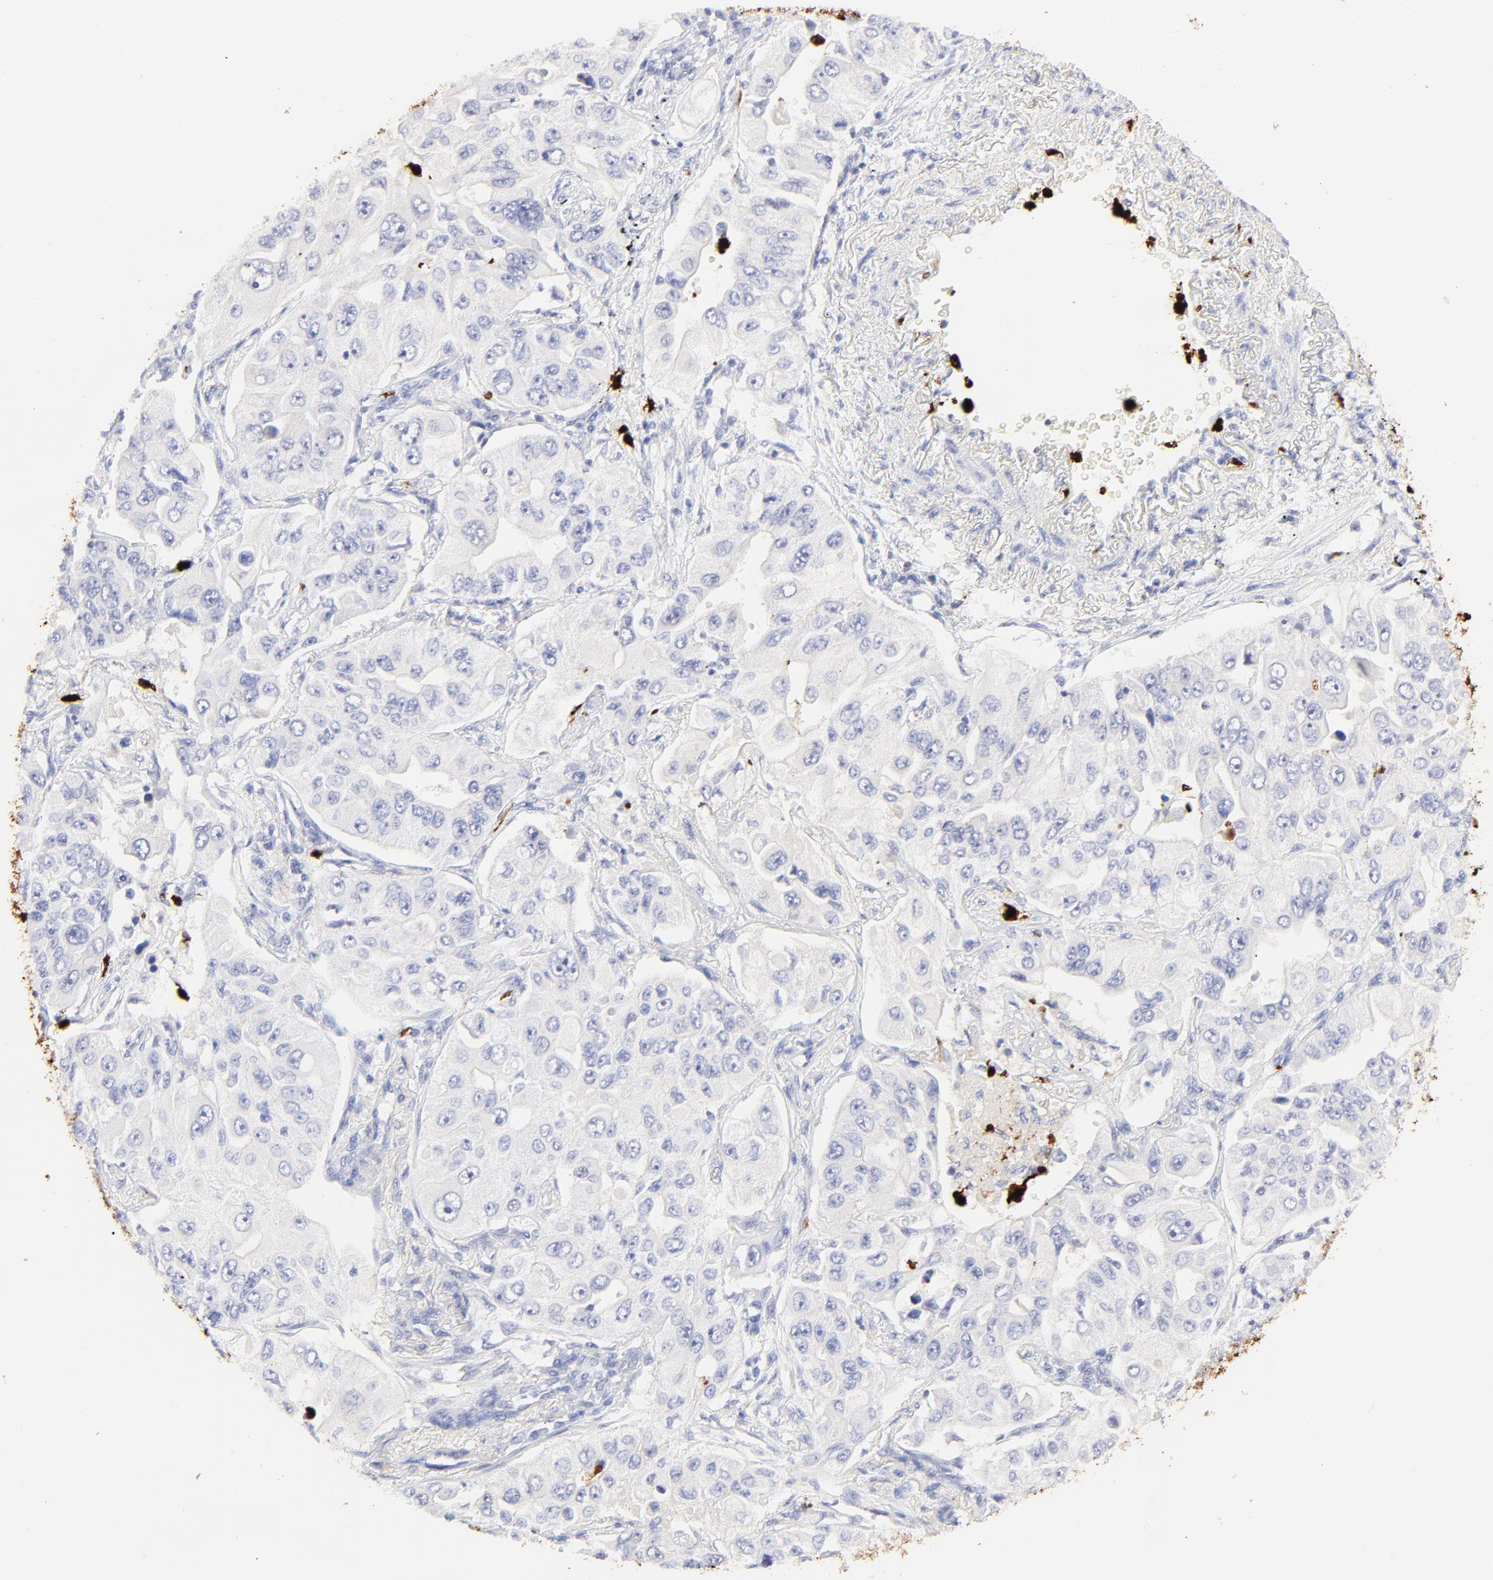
{"staining": {"intensity": "negative", "quantity": "none", "location": "none"}, "tissue": "lung cancer", "cell_type": "Tumor cells", "image_type": "cancer", "snomed": [{"axis": "morphology", "description": "Adenocarcinoma, NOS"}, {"axis": "topography", "description": "Lung"}], "caption": "Immunohistochemistry (IHC) histopathology image of neoplastic tissue: lung cancer (adenocarcinoma) stained with DAB (3,3'-diaminobenzidine) displays no significant protein expression in tumor cells.", "gene": "S100A12", "patient": {"sex": "male", "age": 84}}